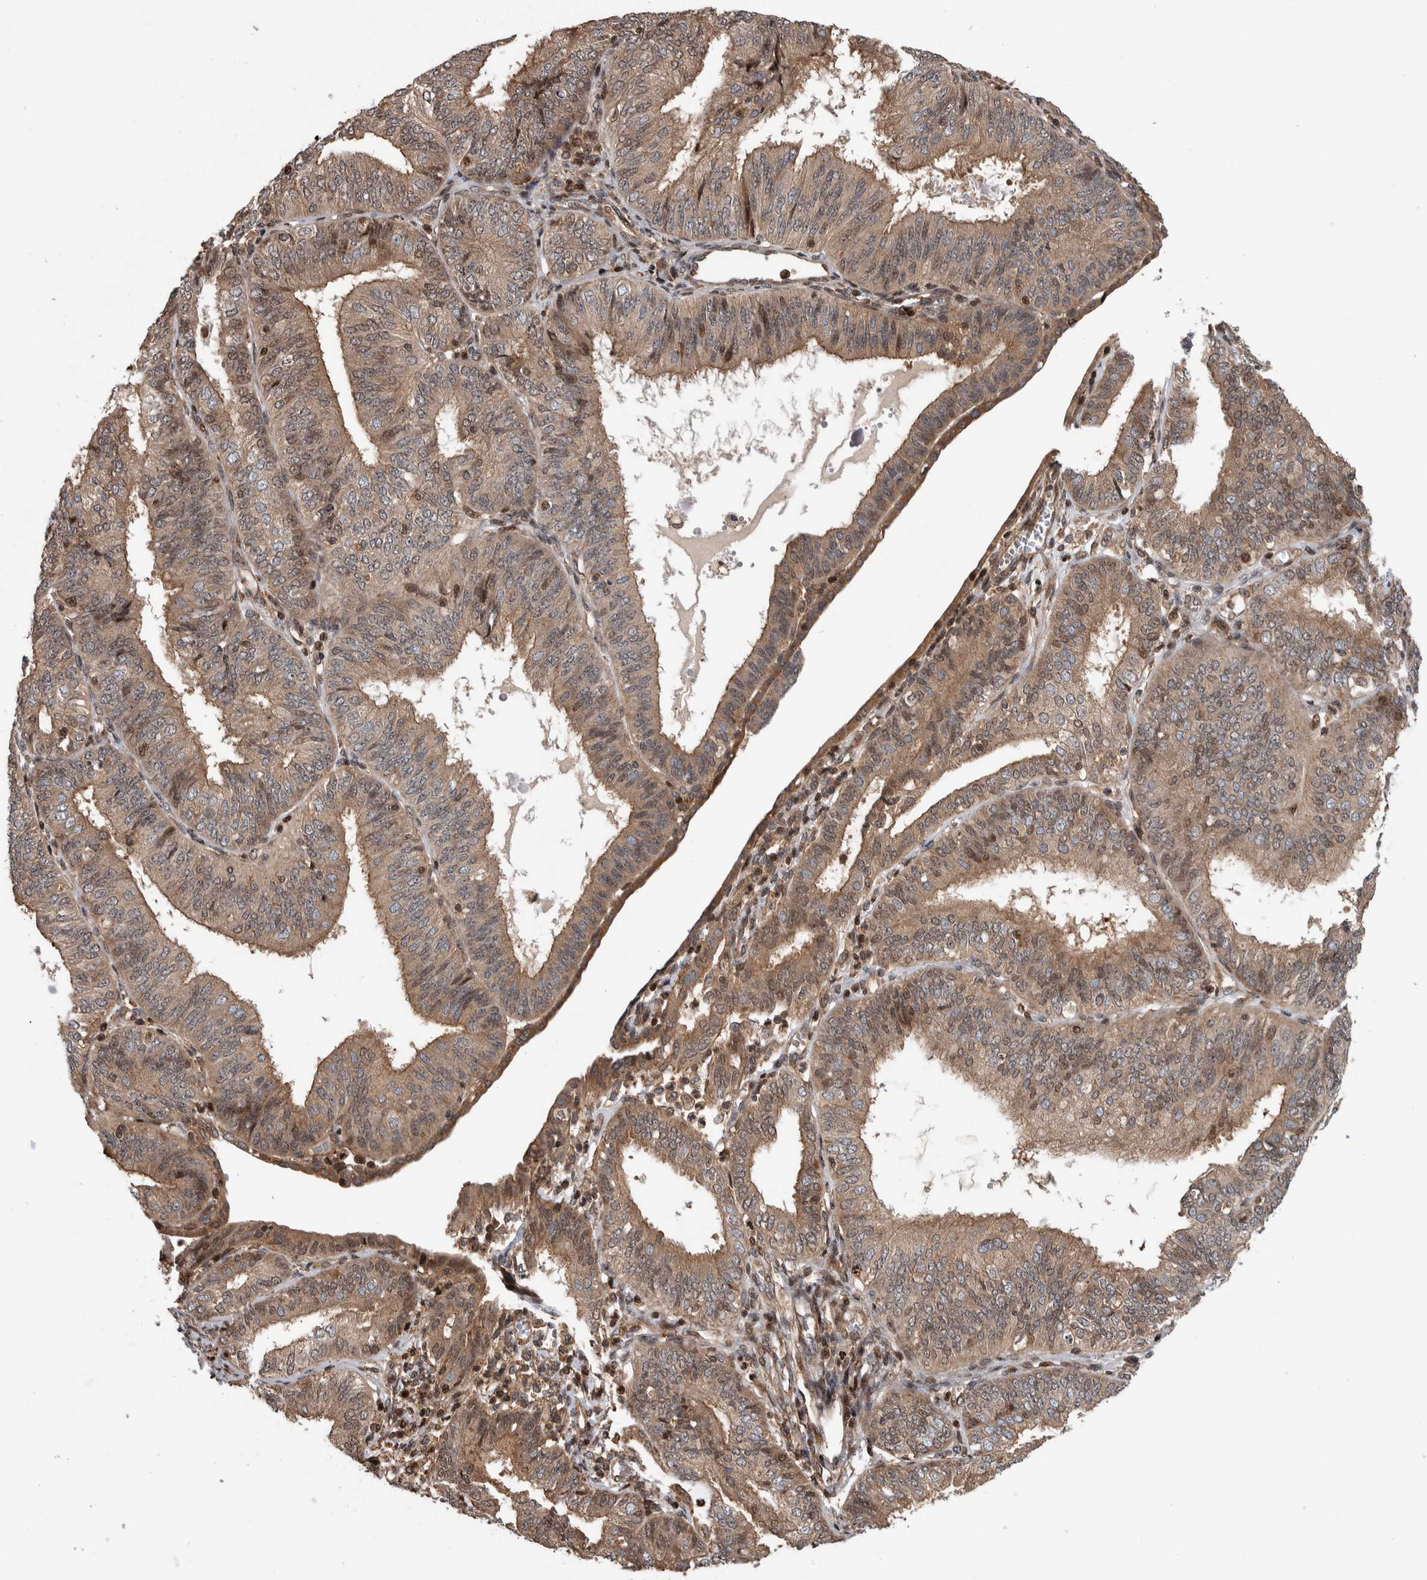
{"staining": {"intensity": "moderate", "quantity": ">75%", "location": "cytoplasmic/membranous"}, "tissue": "endometrial cancer", "cell_type": "Tumor cells", "image_type": "cancer", "snomed": [{"axis": "morphology", "description": "Adenocarcinoma, NOS"}, {"axis": "topography", "description": "Endometrium"}], "caption": "Endometrial adenocarcinoma was stained to show a protein in brown. There is medium levels of moderate cytoplasmic/membranous expression in approximately >75% of tumor cells.", "gene": "ARFGEF1", "patient": {"sex": "female", "age": 58}}